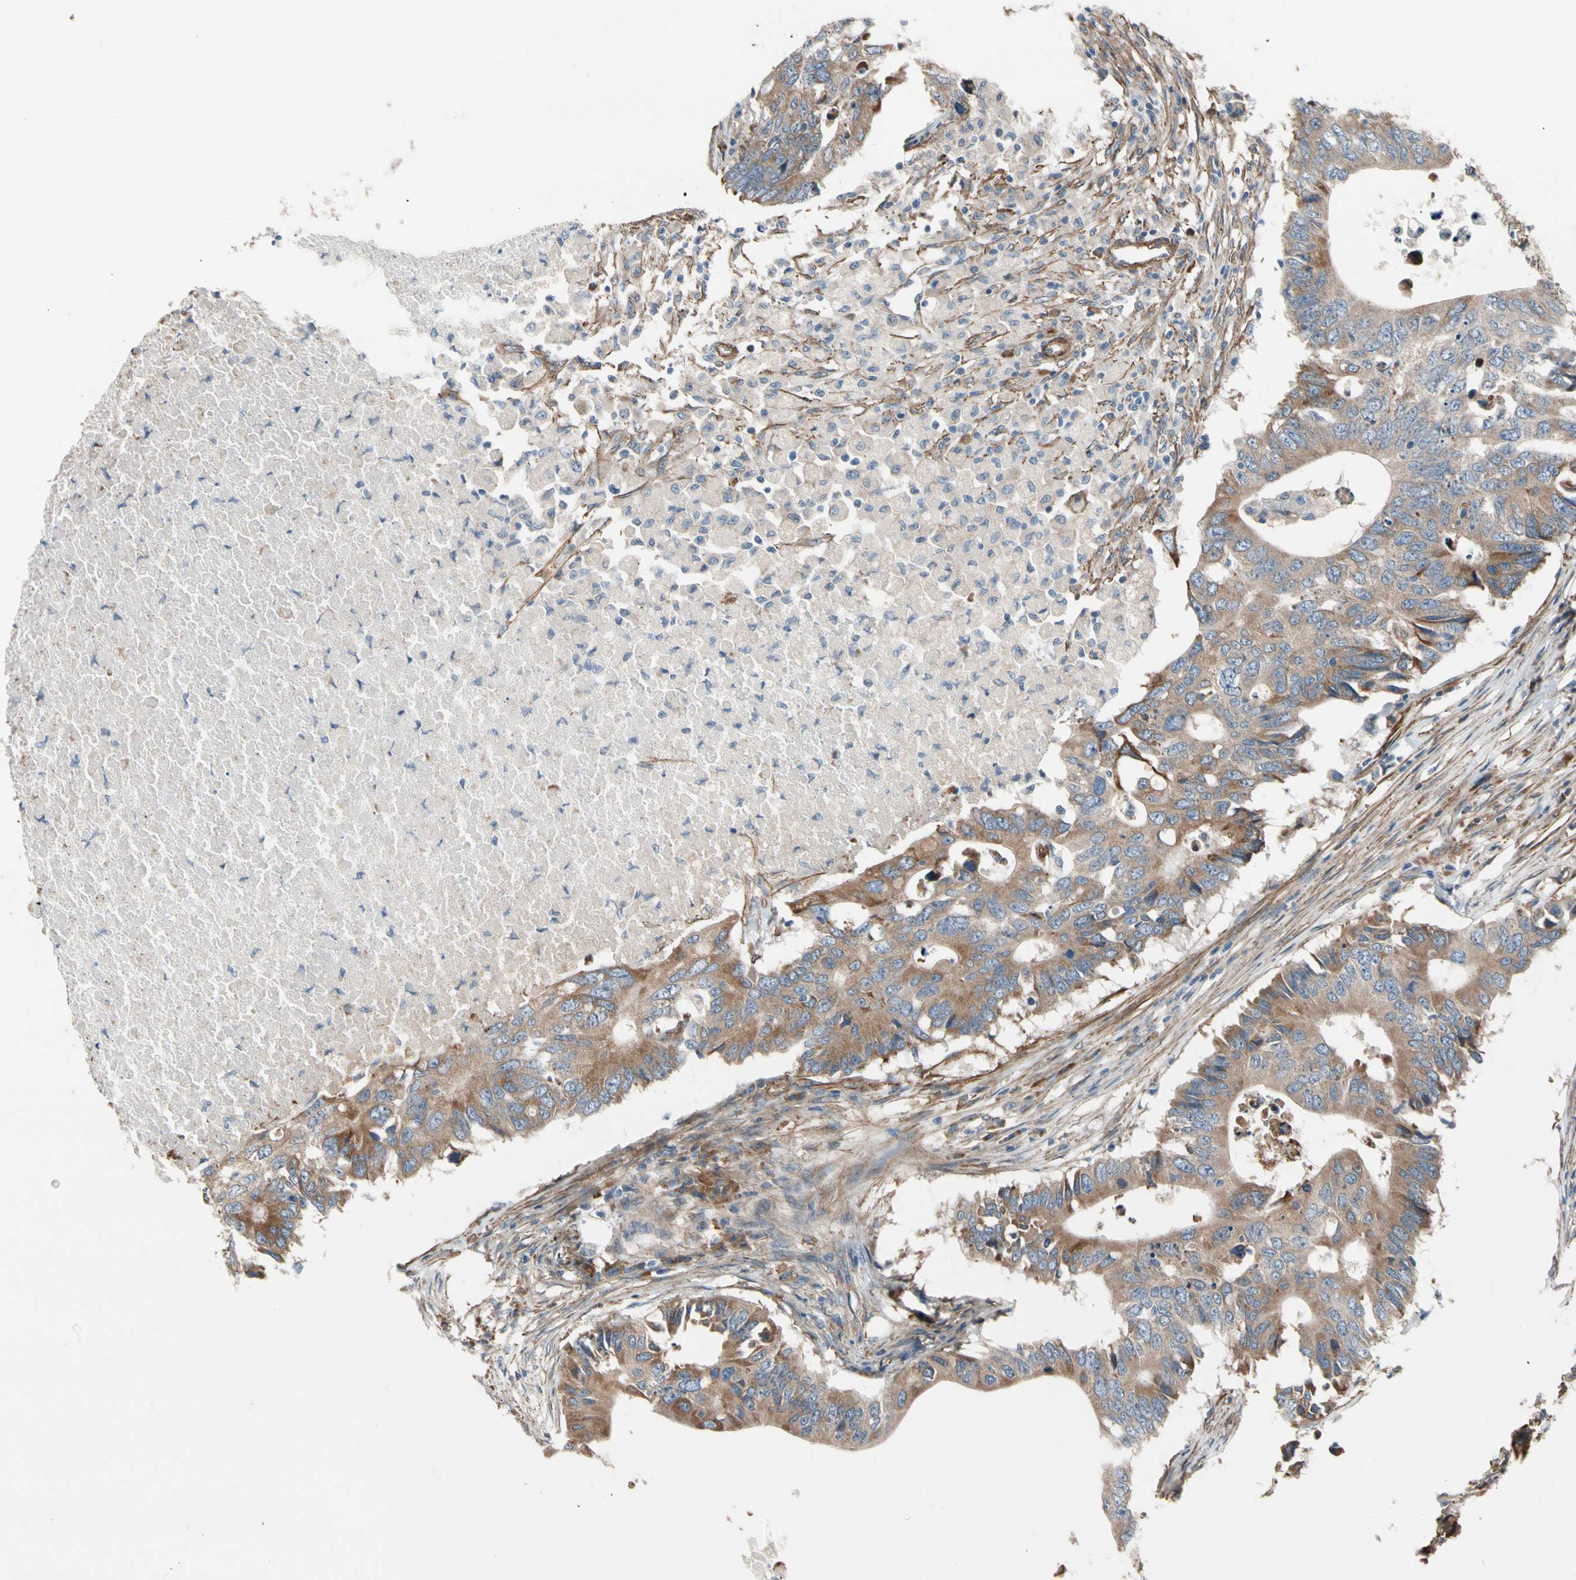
{"staining": {"intensity": "moderate", "quantity": ">75%", "location": "cytoplasmic/membranous"}, "tissue": "colorectal cancer", "cell_type": "Tumor cells", "image_type": "cancer", "snomed": [{"axis": "morphology", "description": "Adenocarcinoma, NOS"}, {"axis": "topography", "description": "Colon"}], "caption": "Immunohistochemical staining of human colorectal cancer (adenocarcinoma) reveals medium levels of moderate cytoplasmic/membranous expression in approximately >75% of tumor cells.", "gene": "LIMK2", "patient": {"sex": "male", "age": 71}}